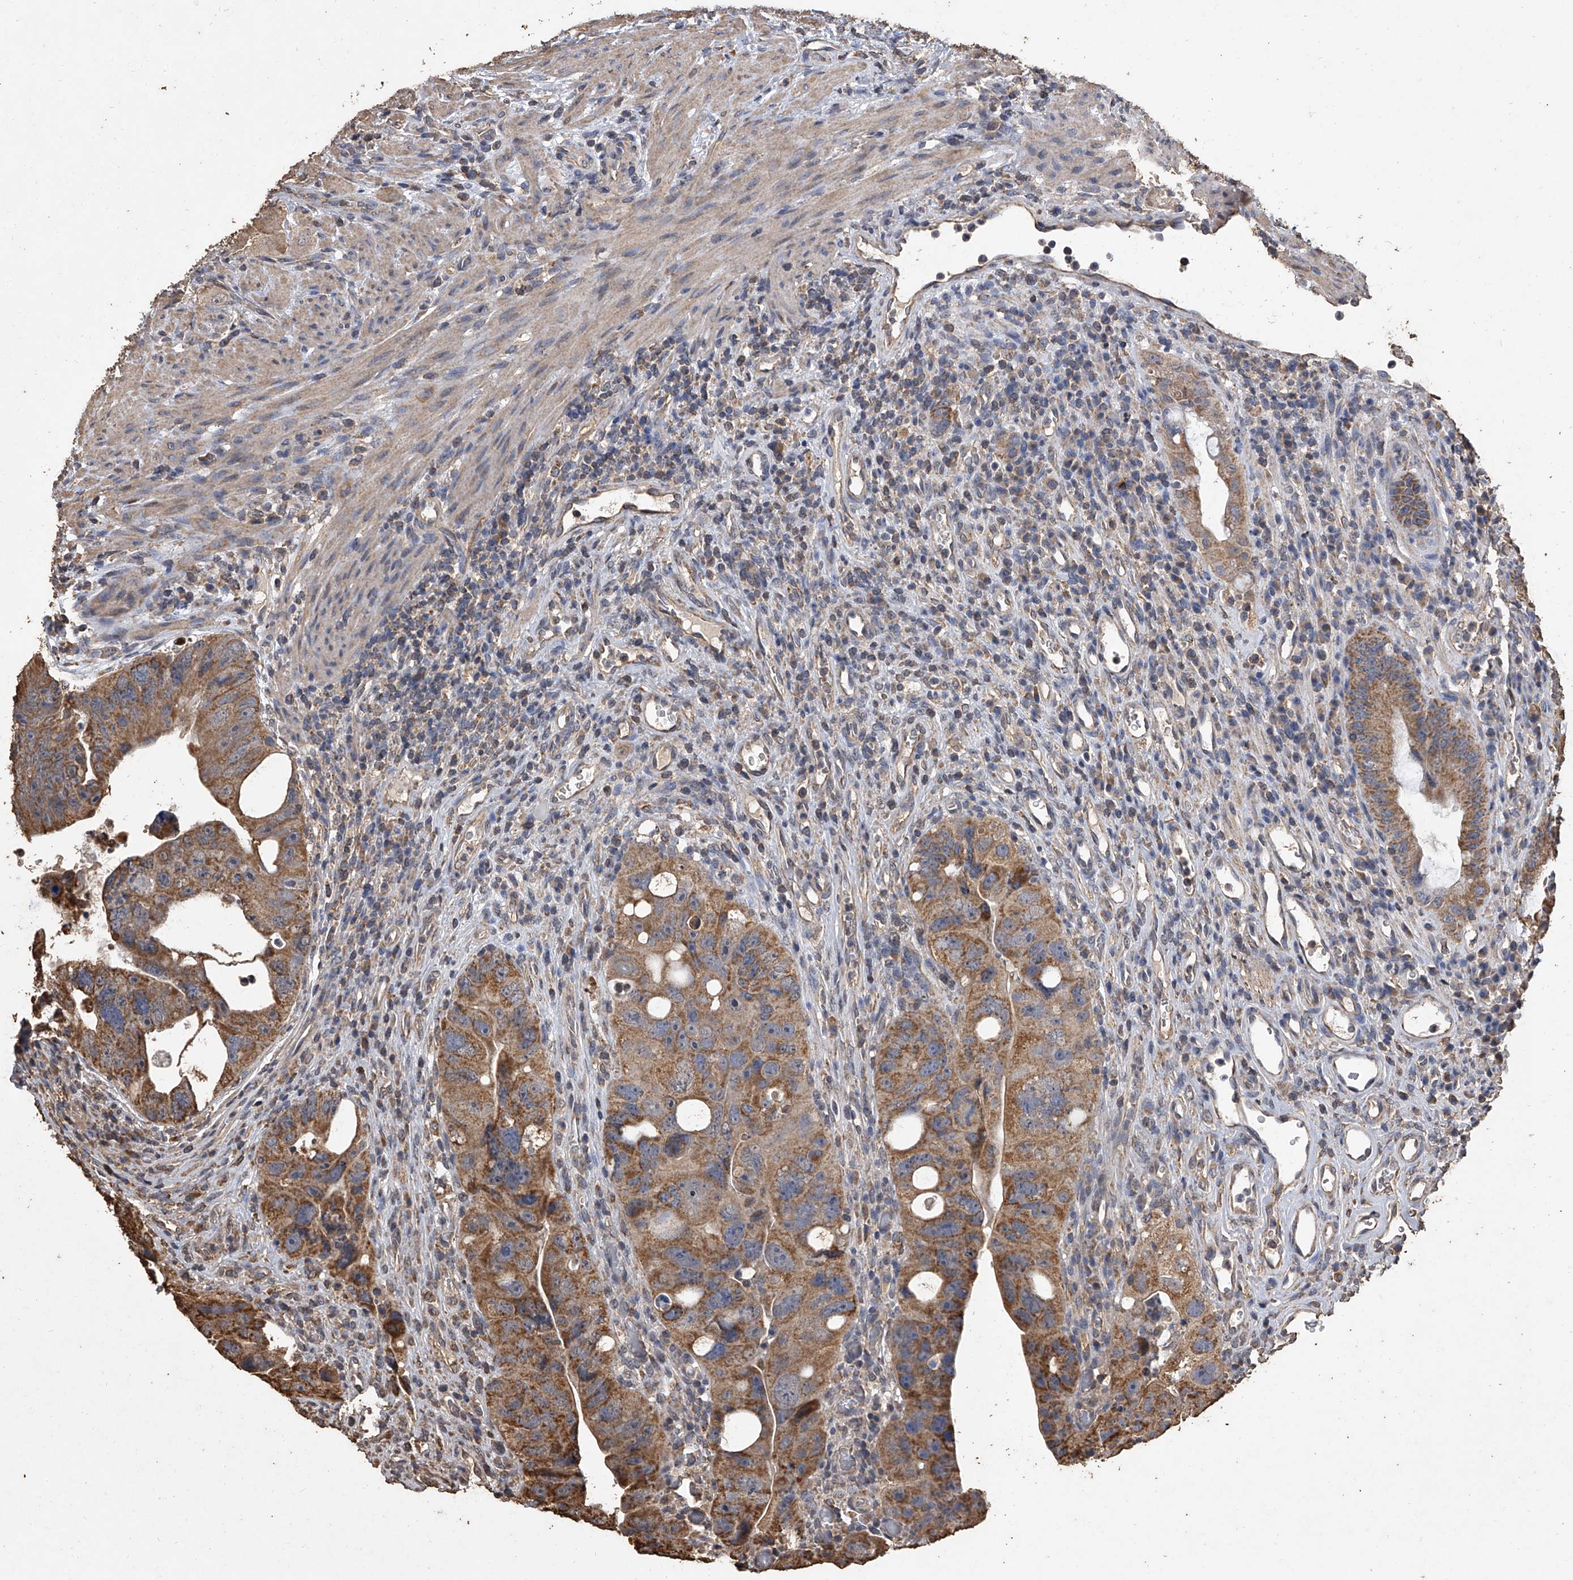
{"staining": {"intensity": "moderate", "quantity": ">75%", "location": "cytoplasmic/membranous"}, "tissue": "colorectal cancer", "cell_type": "Tumor cells", "image_type": "cancer", "snomed": [{"axis": "morphology", "description": "Adenocarcinoma, NOS"}, {"axis": "topography", "description": "Rectum"}], "caption": "The micrograph demonstrates staining of colorectal cancer, revealing moderate cytoplasmic/membranous protein positivity (brown color) within tumor cells.", "gene": "MRPL28", "patient": {"sex": "male", "age": 59}}